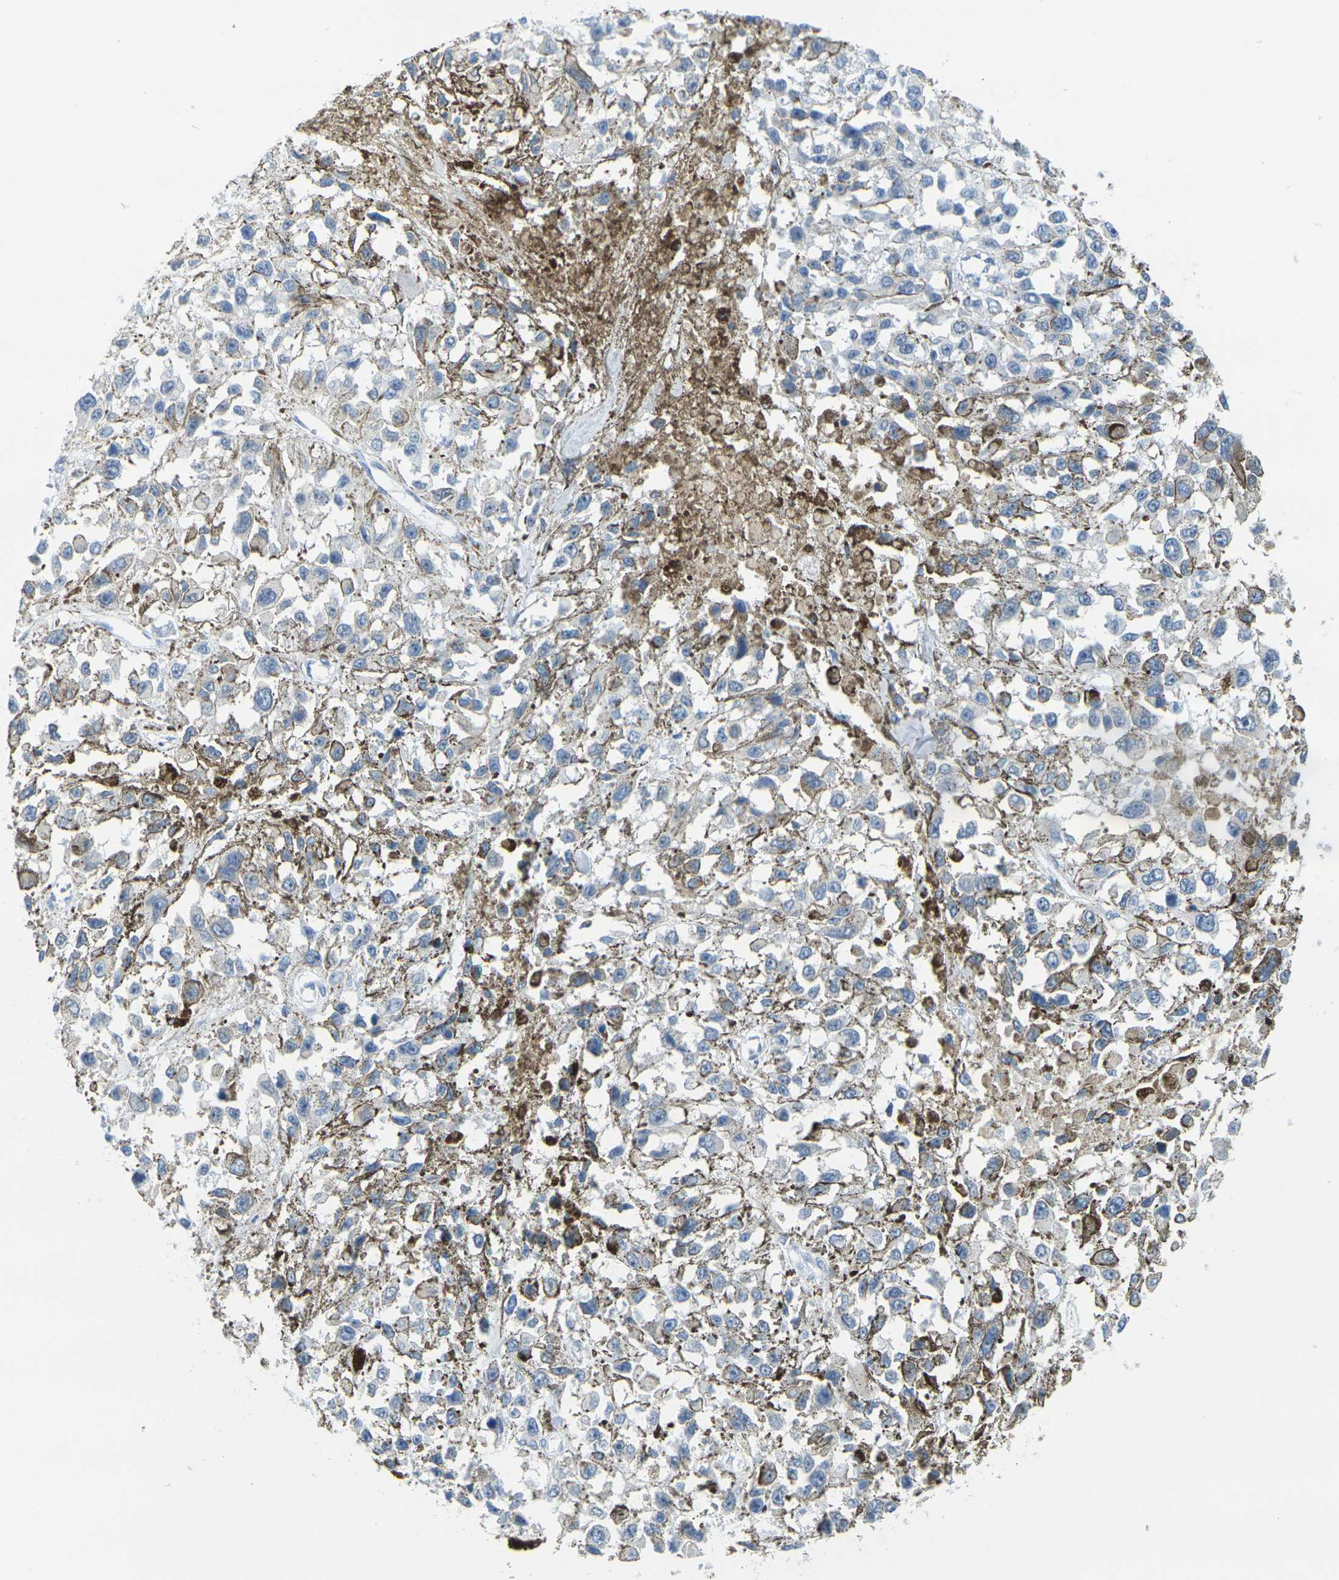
{"staining": {"intensity": "negative", "quantity": "none", "location": "none"}, "tissue": "melanoma", "cell_type": "Tumor cells", "image_type": "cancer", "snomed": [{"axis": "morphology", "description": "Malignant melanoma, Metastatic site"}, {"axis": "topography", "description": "Lymph node"}], "caption": "Malignant melanoma (metastatic site) was stained to show a protein in brown. There is no significant staining in tumor cells. (DAB (3,3'-diaminobenzidine) IHC with hematoxylin counter stain).", "gene": "CD3D", "patient": {"sex": "male", "age": 59}}